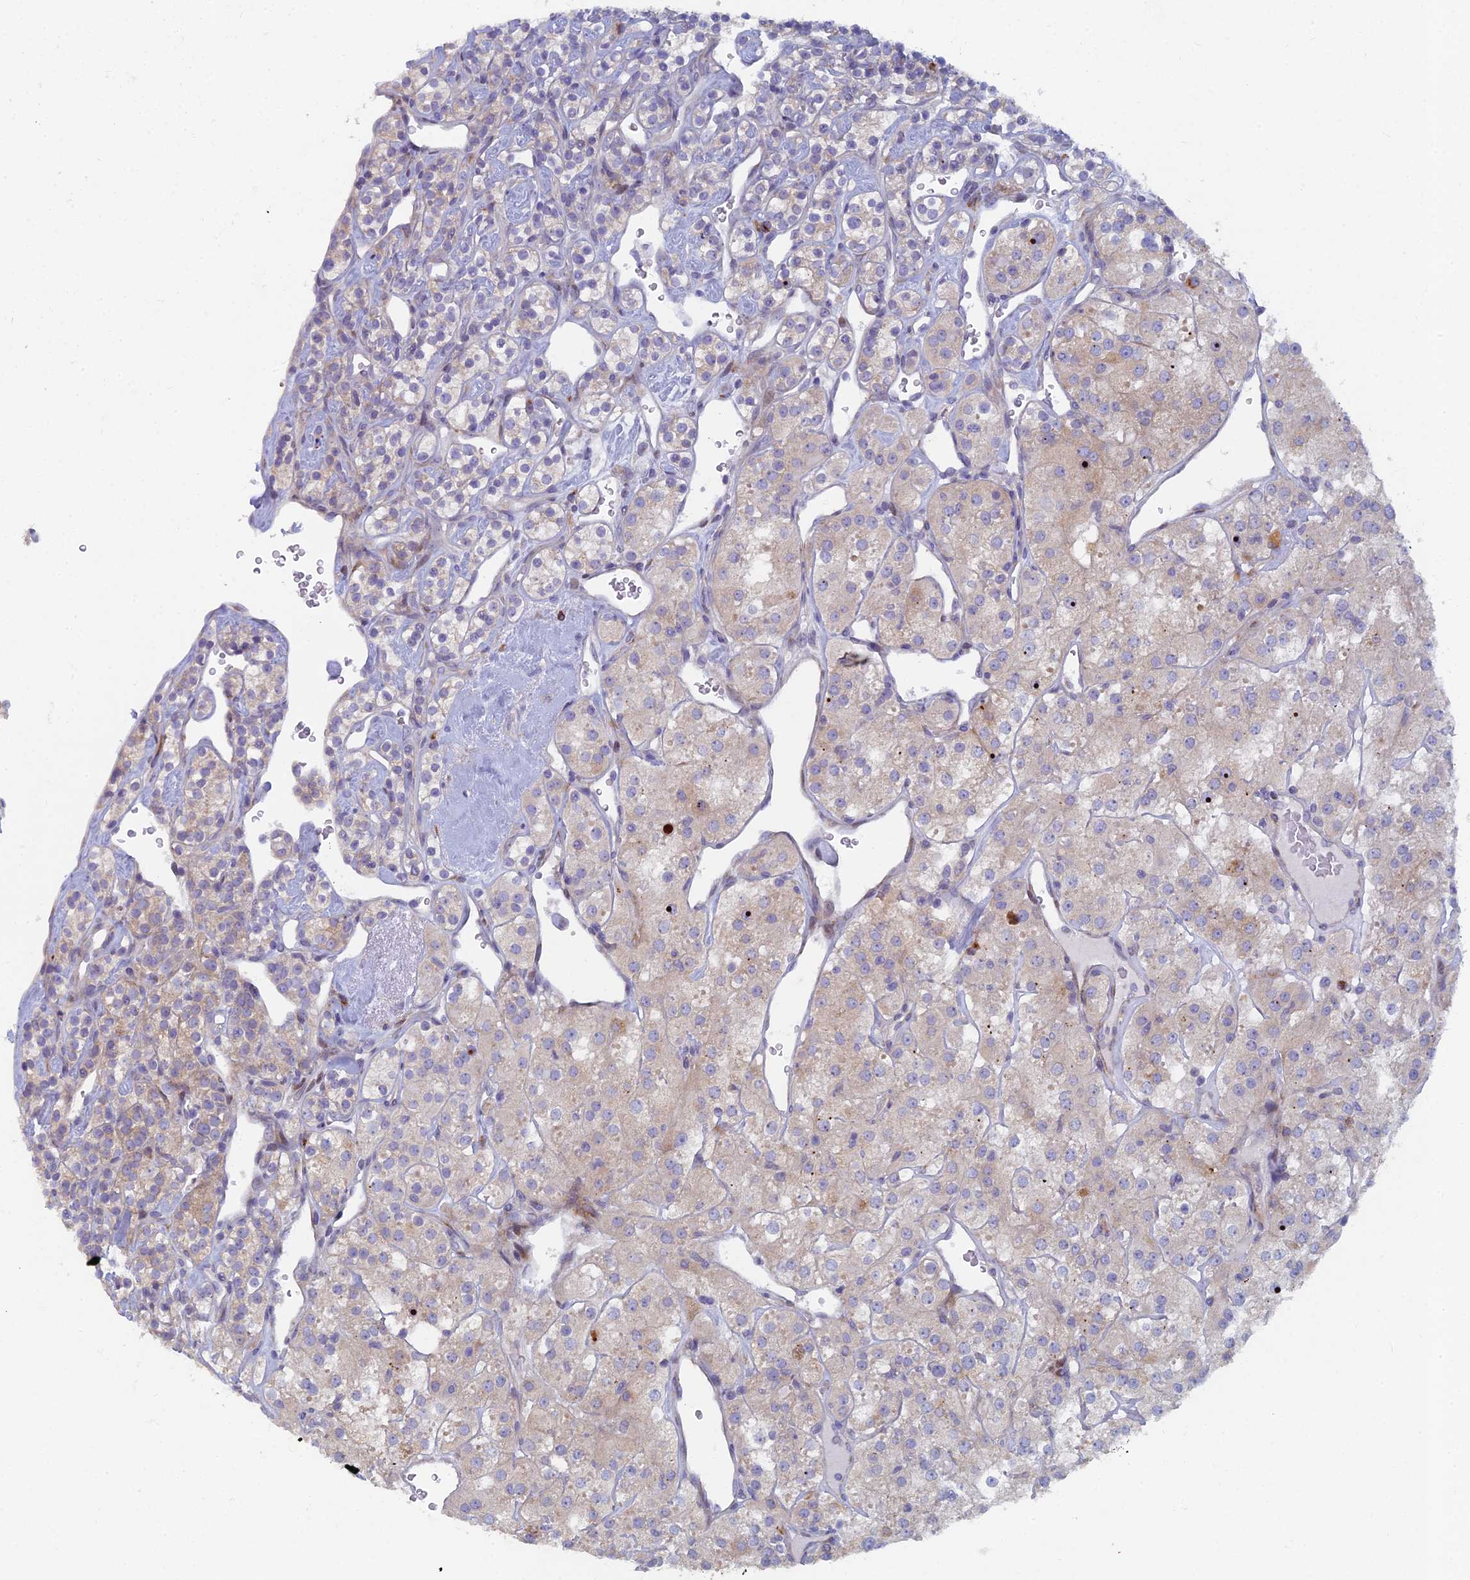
{"staining": {"intensity": "weak", "quantity": "<25%", "location": "cytoplasmic/membranous"}, "tissue": "renal cancer", "cell_type": "Tumor cells", "image_type": "cancer", "snomed": [{"axis": "morphology", "description": "Adenocarcinoma, NOS"}, {"axis": "topography", "description": "Kidney"}], "caption": "Tumor cells show no significant protein positivity in renal cancer (adenocarcinoma). Nuclei are stained in blue.", "gene": "B9D2", "patient": {"sex": "male", "age": 77}}